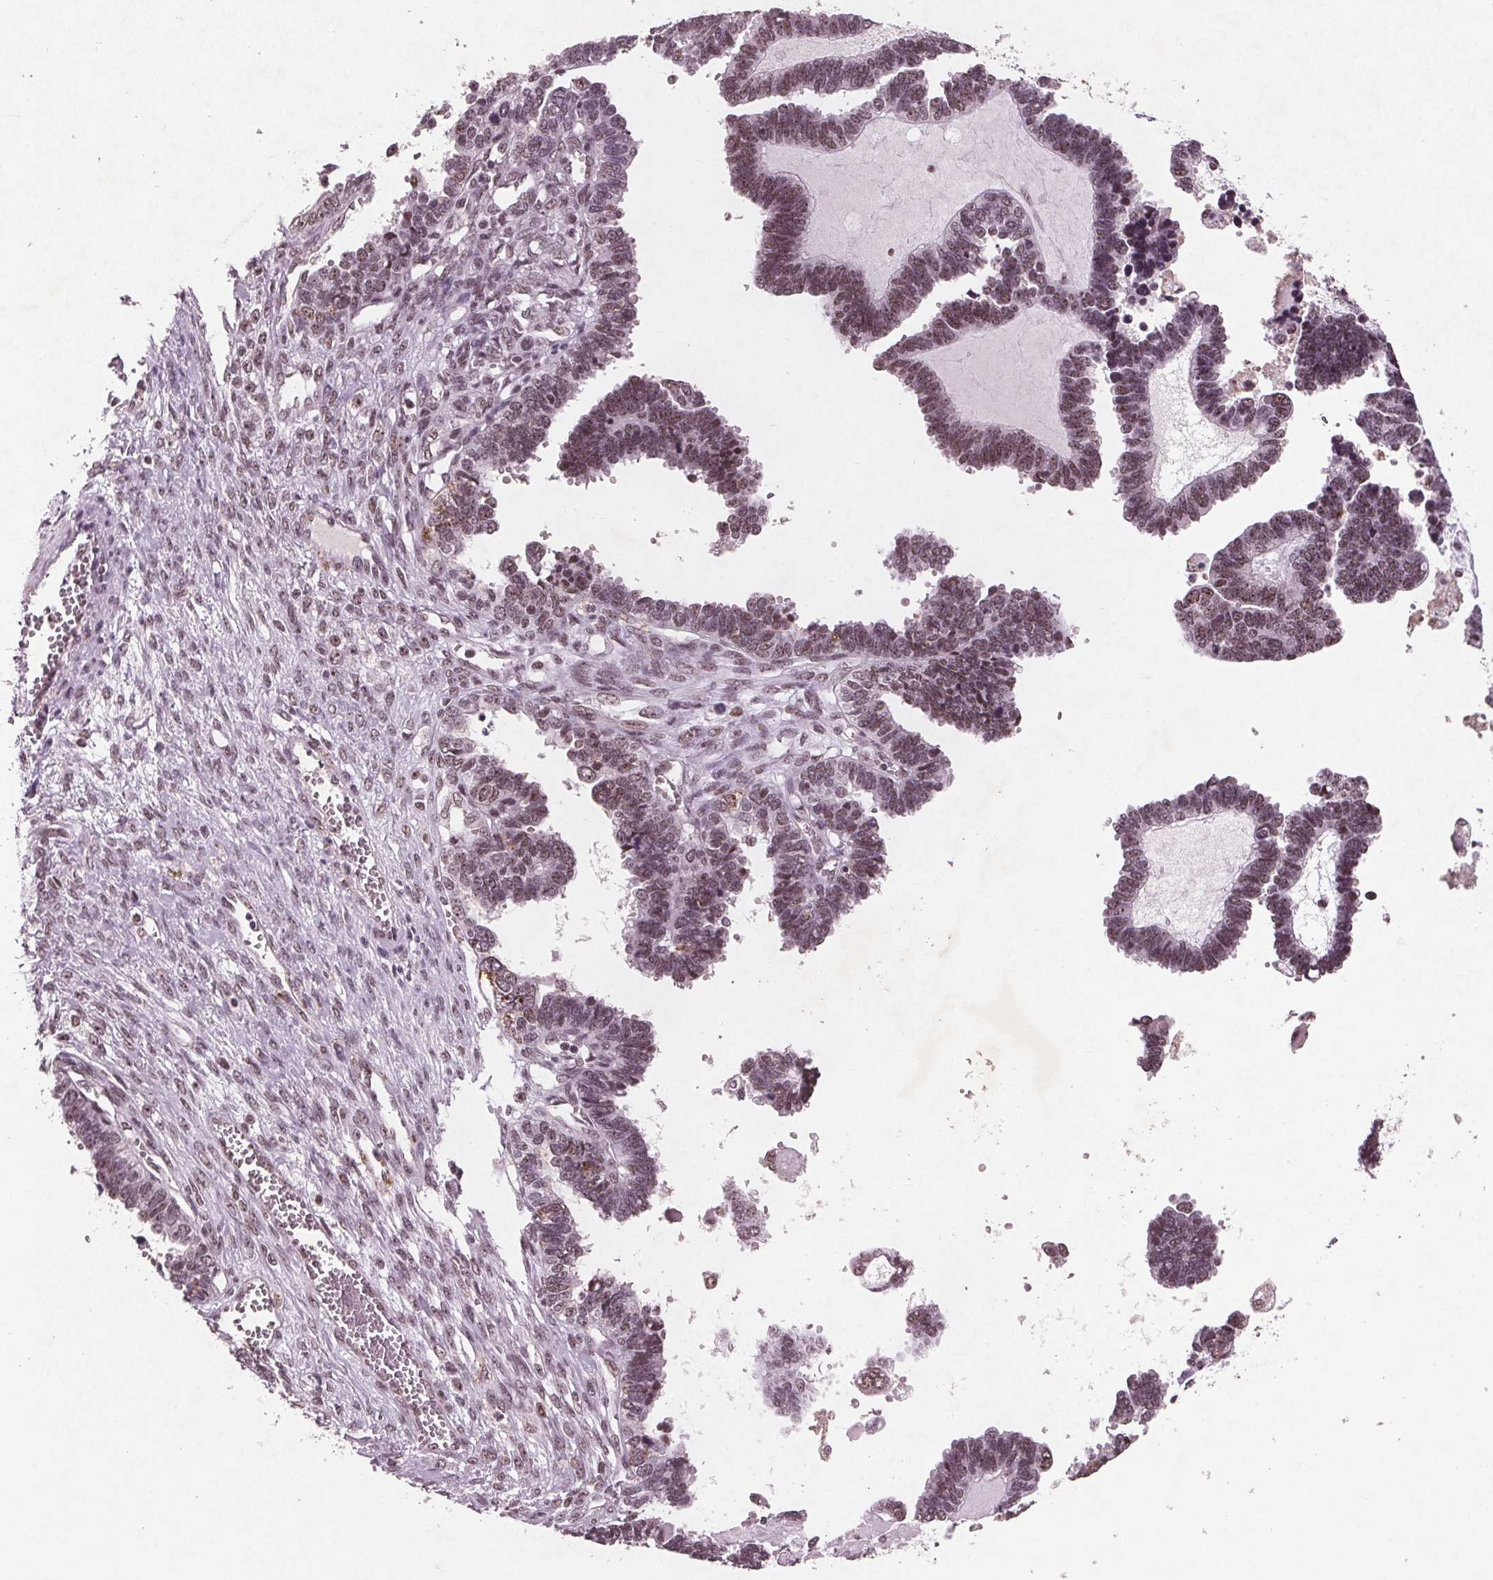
{"staining": {"intensity": "weak", "quantity": ">75%", "location": "nuclear"}, "tissue": "ovarian cancer", "cell_type": "Tumor cells", "image_type": "cancer", "snomed": [{"axis": "morphology", "description": "Cystadenocarcinoma, serous, NOS"}, {"axis": "topography", "description": "Ovary"}], "caption": "Serous cystadenocarcinoma (ovarian) stained for a protein reveals weak nuclear positivity in tumor cells.", "gene": "RPS6KA2", "patient": {"sex": "female", "age": 51}}